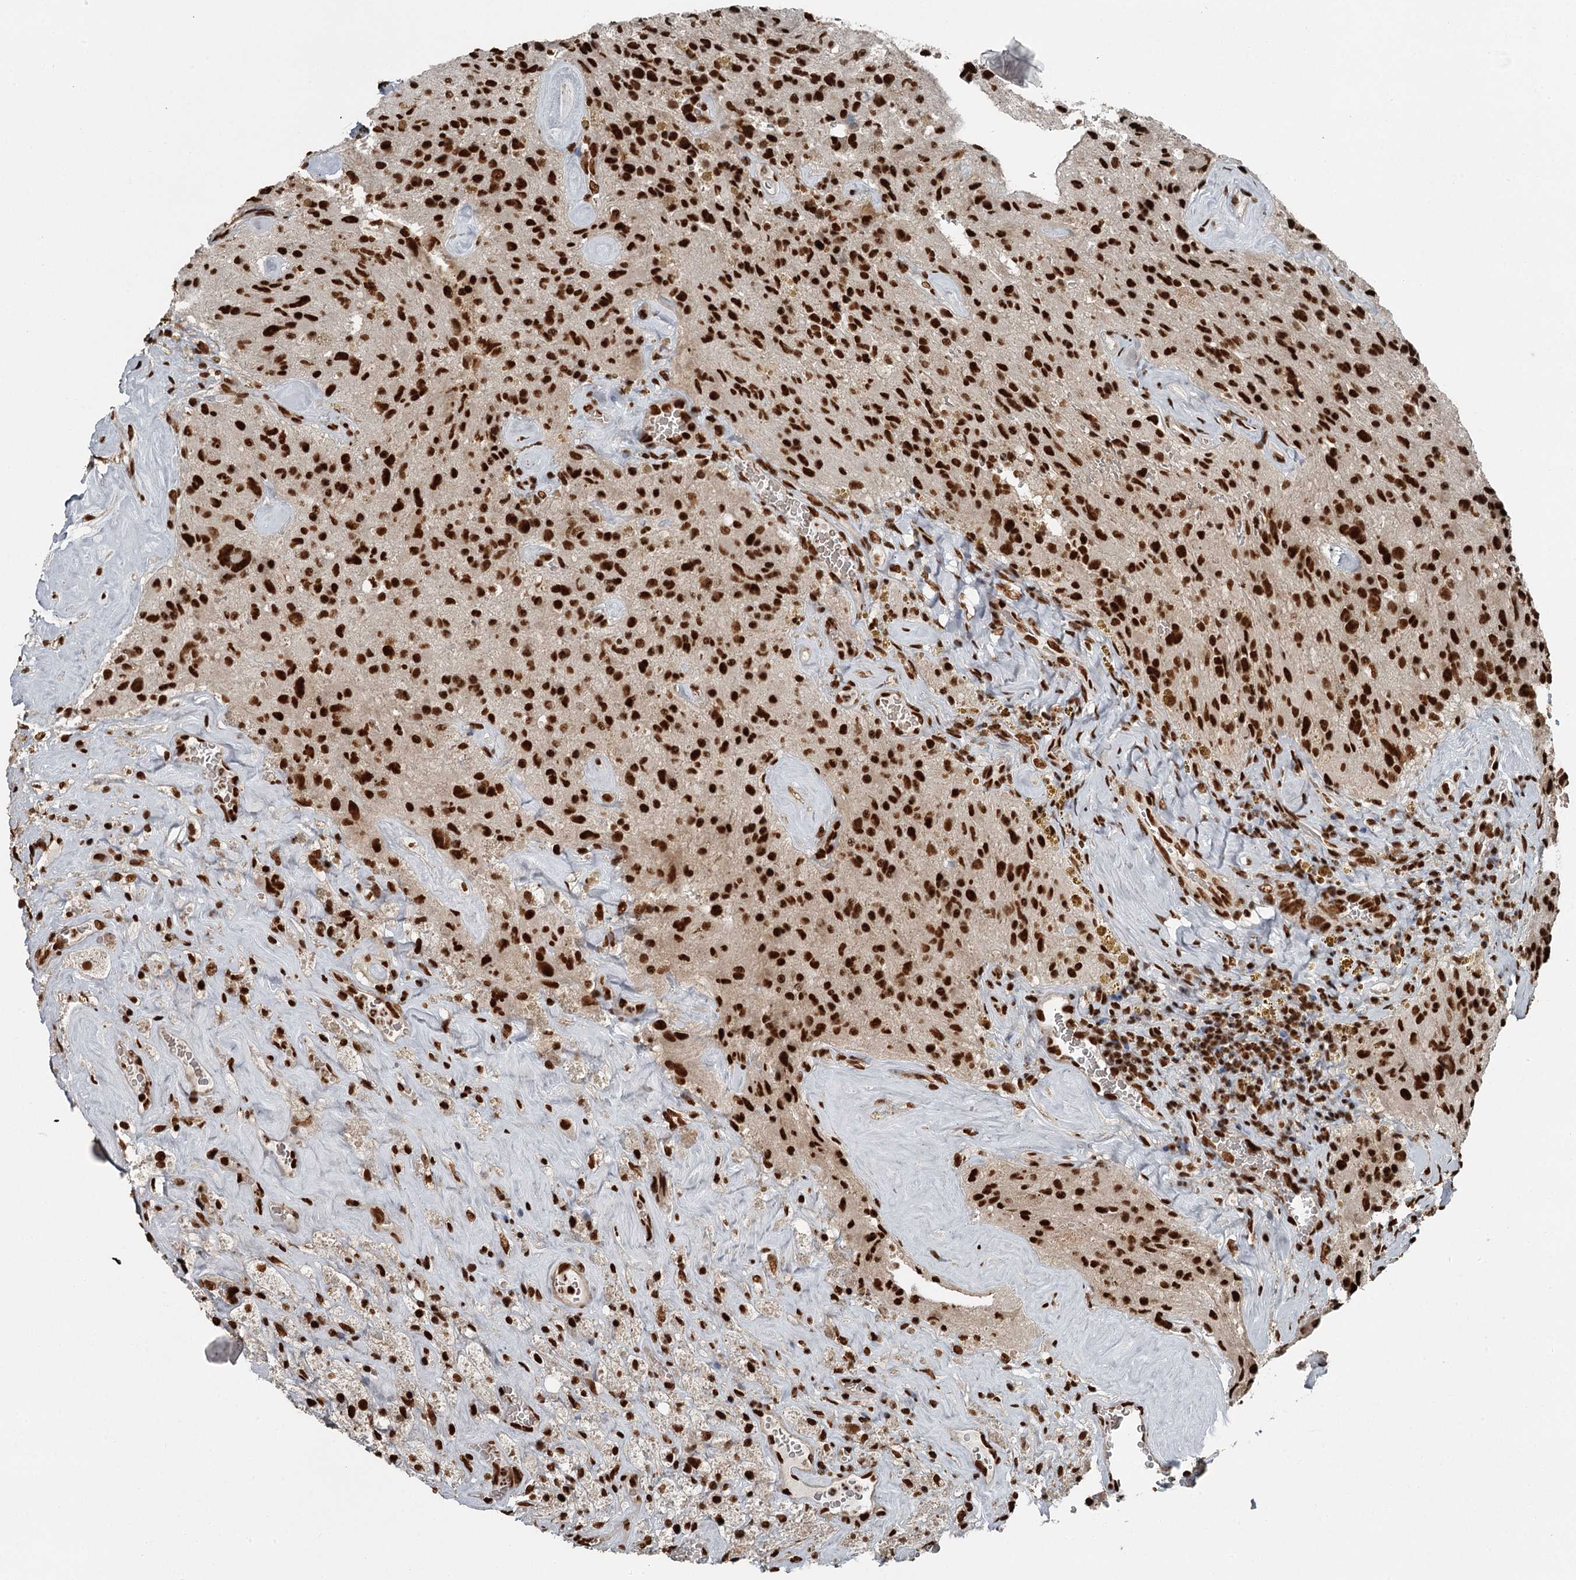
{"staining": {"intensity": "strong", "quantity": ">75%", "location": "nuclear"}, "tissue": "glioma", "cell_type": "Tumor cells", "image_type": "cancer", "snomed": [{"axis": "morphology", "description": "Glioma, malignant, High grade"}, {"axis": "topography", "description": "Brain"}], "caption": "Protein expression analysis of human glioma reveals strong nuclear staining in about >75% of tumor cells.", "gene": "RBBP7", "patient": {"sex": "male", "age": 69}}